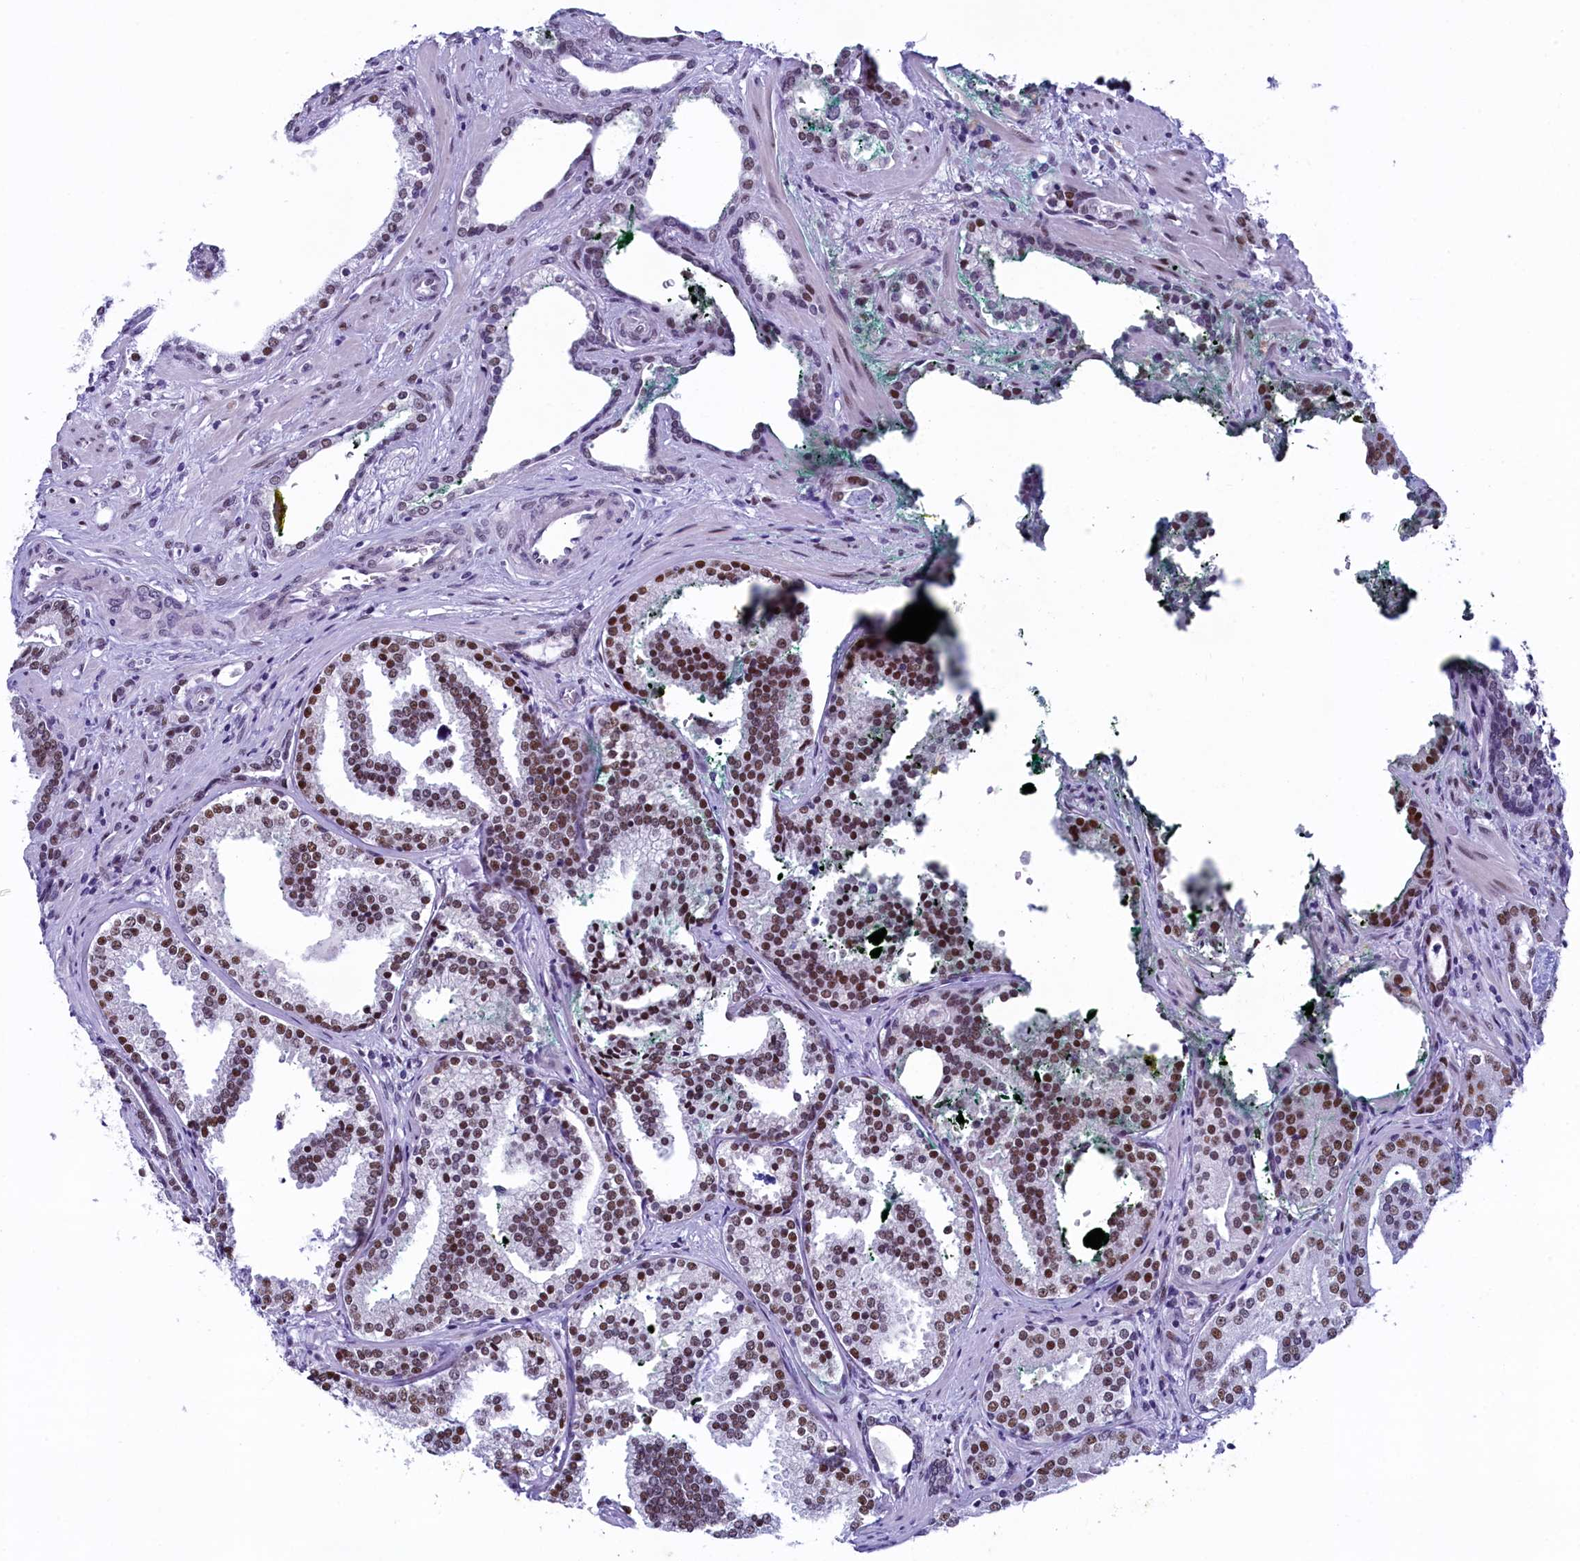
{"staining": {"intensity": "moderate", "quantity": "25%-75%", "location": "nuclear"}, "tissue": "prostate cancer", "cell_type": "Tumor cells", "image_type": "cancer", "snomed": [{"axis": "morphology", "description": "Adenocarcinoma, High grade"}, {"axis": "topography", "description": "Prostate"}], "caption": "Prostate cancer stained for a protein exhibits moderate nuclear positivity in tumor cells. (brown staining indicates protein expression, while blue staining denotes nuclei).", "gene": "SUGP2", "patient": {"sex": "male", "age": 58}}